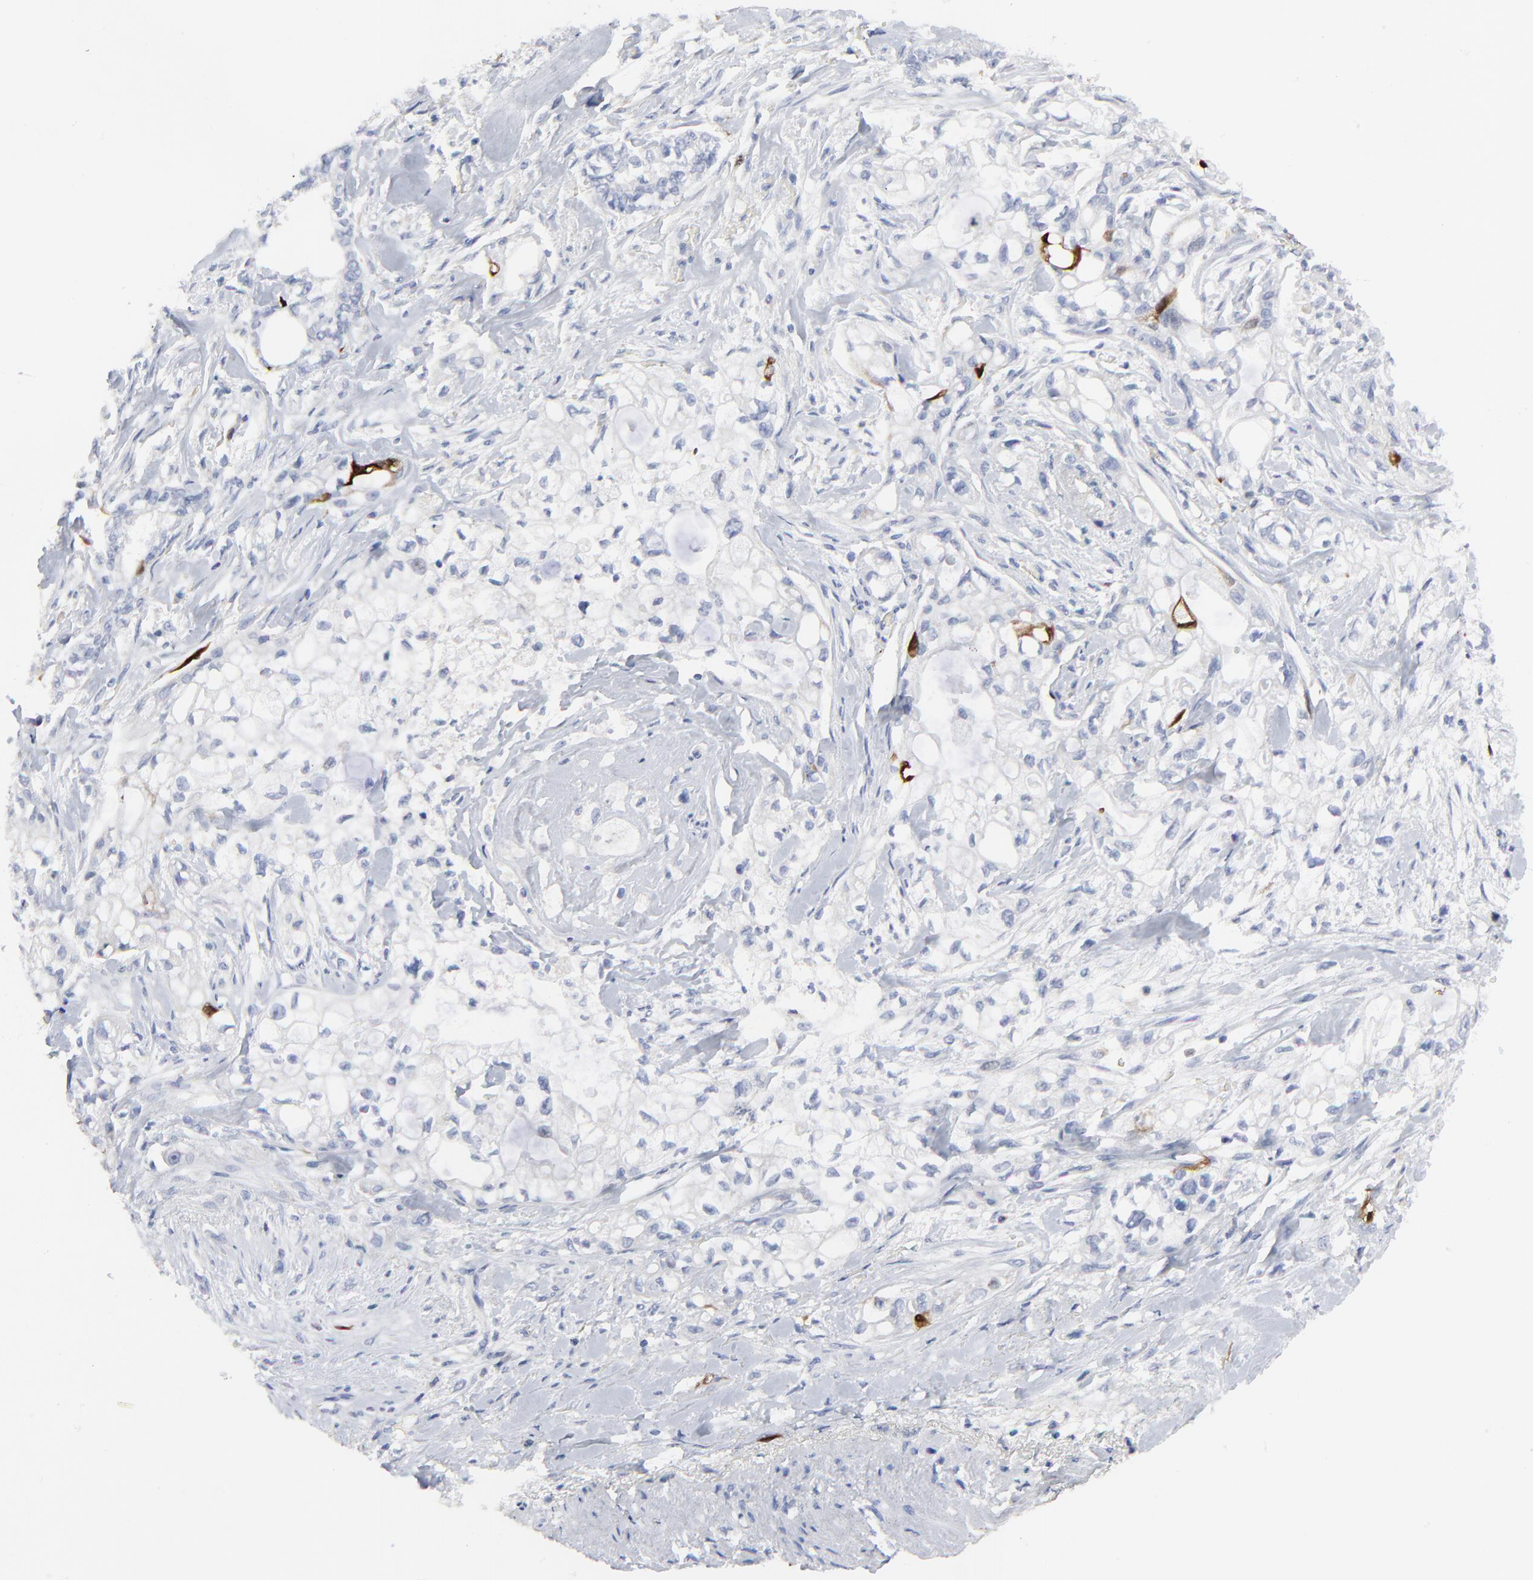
{"staining": {"intensity": "strong", "quantity": "<25%", "location": "cytoplasmic/membranous,nuclear"}, "tissue": "pancreatic cancer", "cell_type": "Tumor cells", "image_type": "cancer", "snomed": [{"axis": "morphology", "description": "Normal tissue, NOS"}, {"axis": "topography", "description": "Pancreas"}], "caption": "High-power microscopy captured an immunohistochemistry micrograph of pancreatic cancer, revealing strong cytoplasmic/membranous and nuclear expression in approximately <25% of tumor cells. The protein is stained brown, and the nuclei are stained in blue (DAB (3,3'-diaminobenzidine) IHC with brightfield microscopy, high magnification).", "gene": "CDK1", "patient": {"sex": "male", "age": 42}}